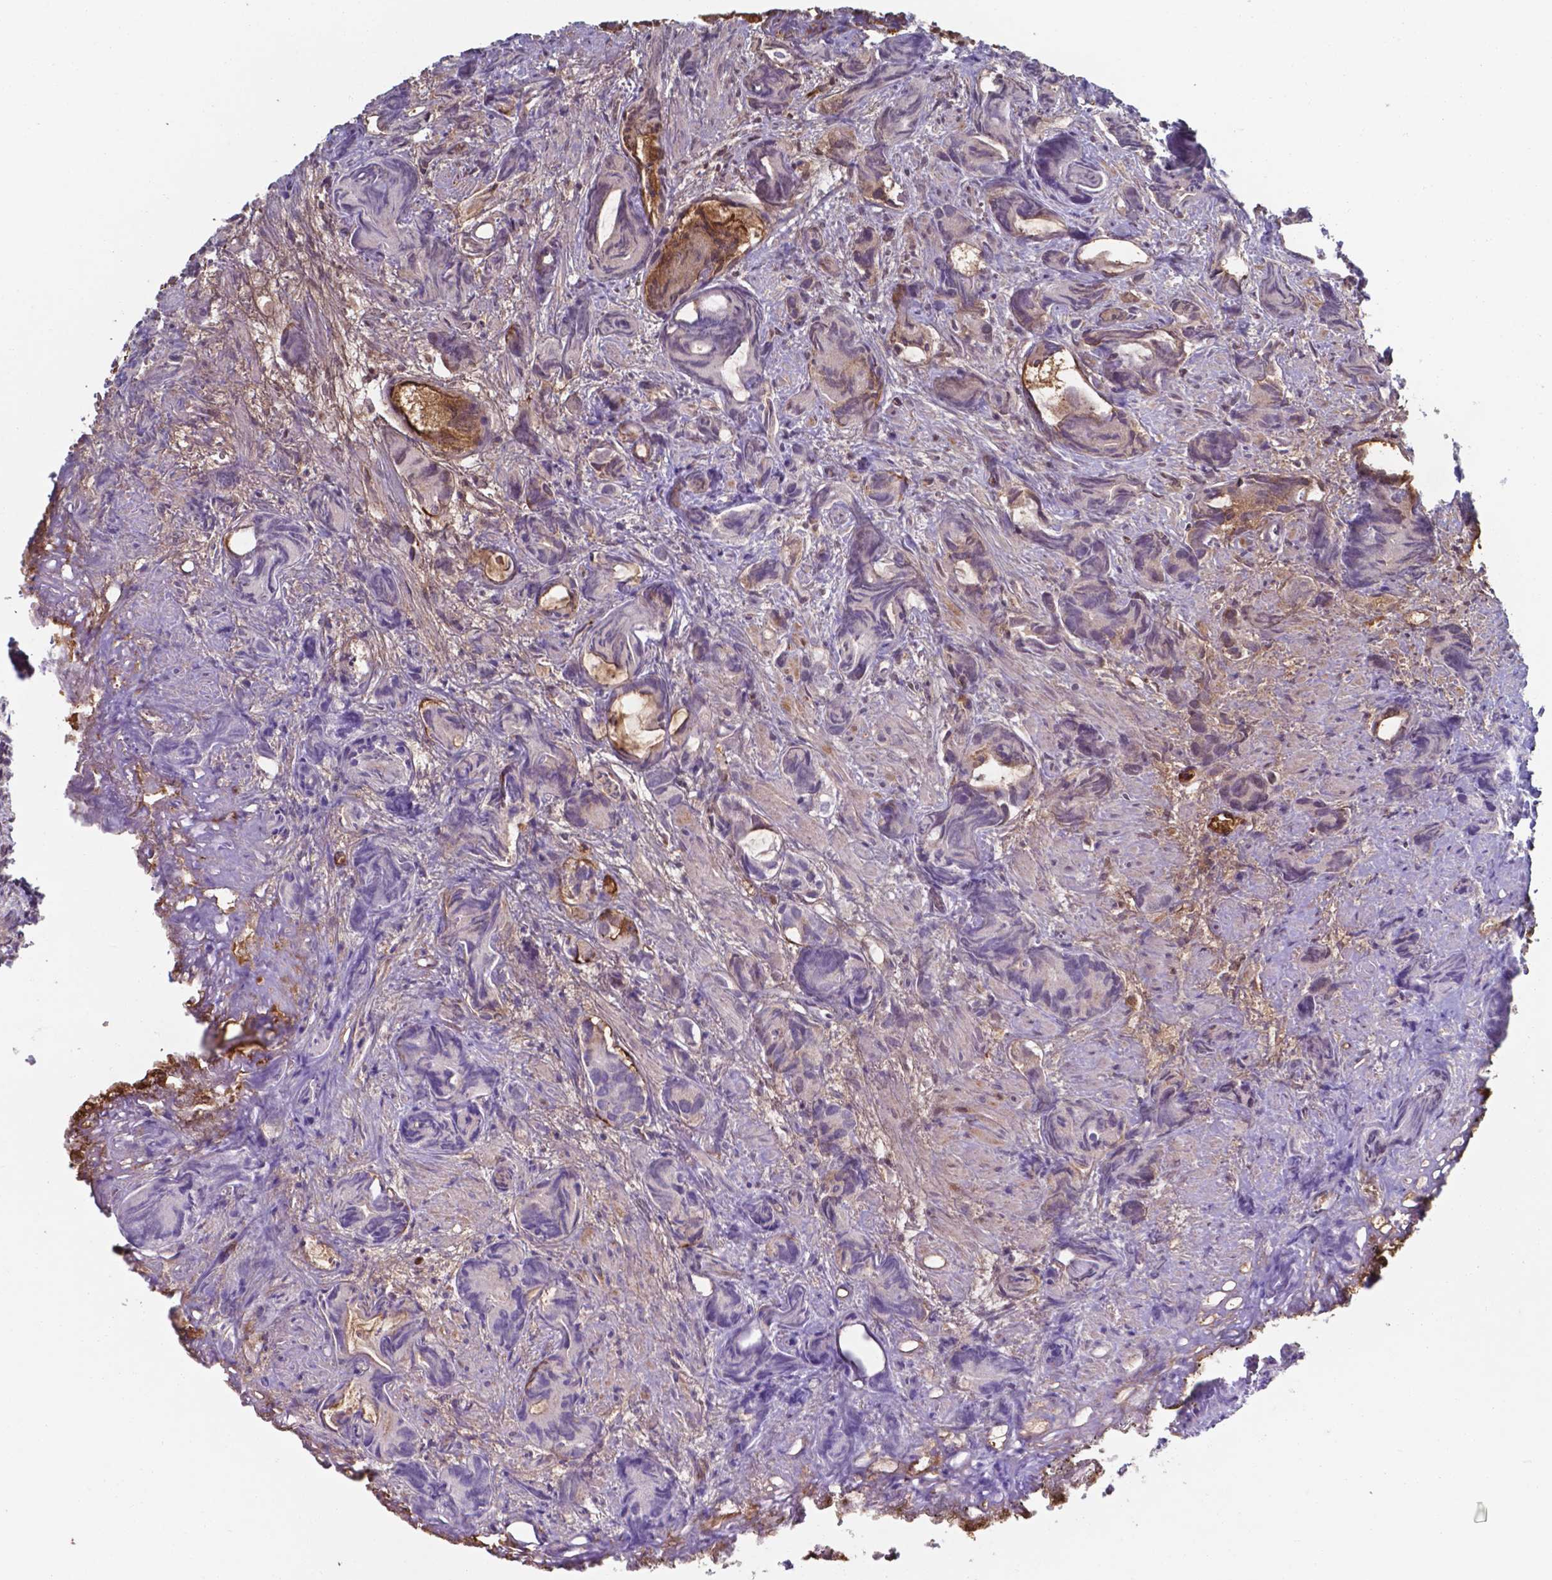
{"staining": {"intensity": "negative", "quantity": "none", "location": "none"}, "tissue": "prostate cancer", "cell_type": "Tumor cells", "image_type": "cancer", "snomed": [{"axis": "morphology", "description": "Adenocarcinoma, High grade"}, {"axis": "topography", "description": "Prostate"}], "caption": "Histopathology image shows no protein expression in tumor cells of prostate adenocarcinoma (high-grade) tissue.", "gene": "SERPINA1", "patient": {"sex": "male", "age": 84}}